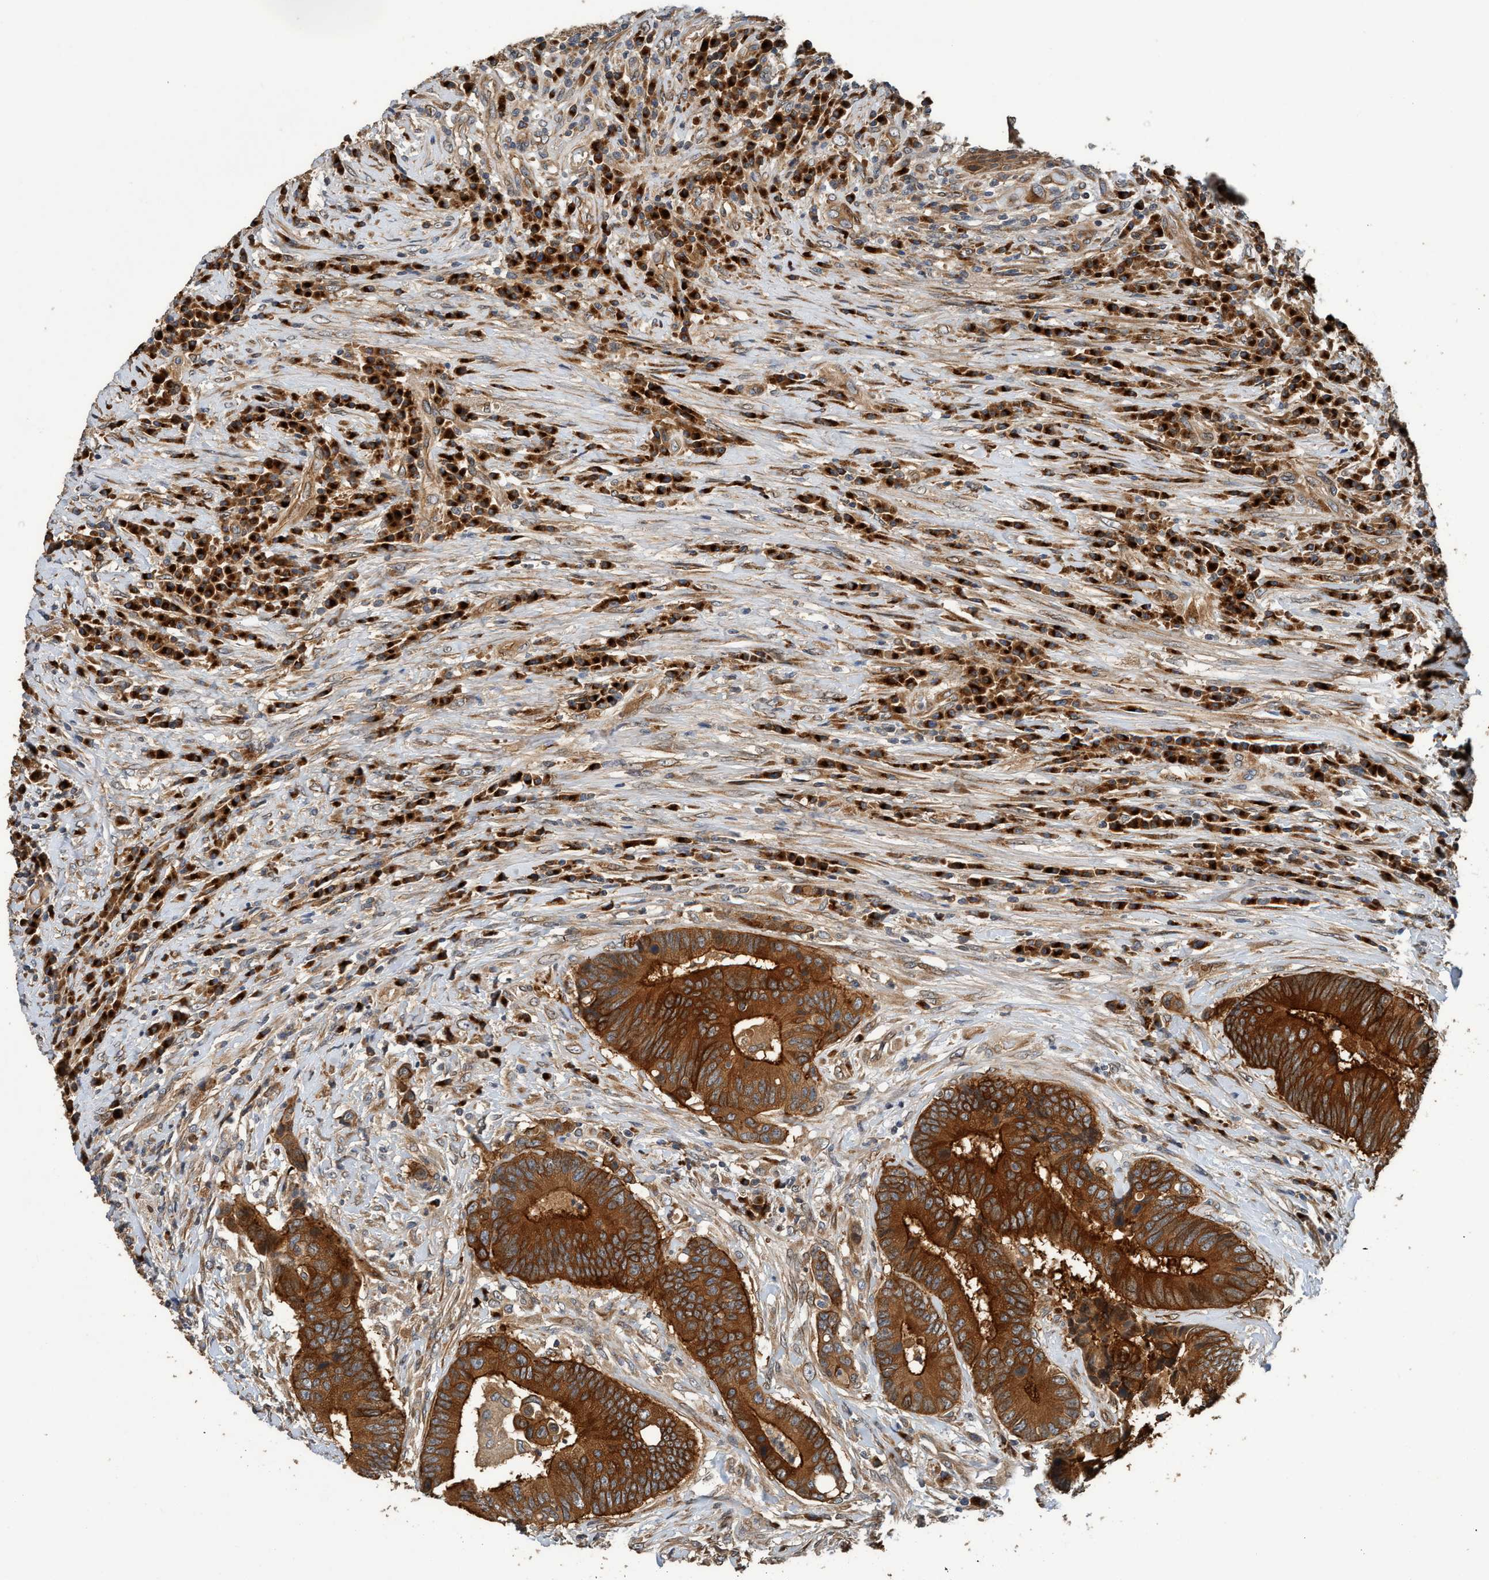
{"staining": {"intensity": "strong", "quantity": ">75%", "location": "cytoplasmic/membranous"}, "tissue": "colorectal cancer", "cell_type": "Tumor cells", "image_type": "cancer", "snomed": [{"axis": "morphology", "description": "Adenocarcinoma, NOS"}, {"axis": "topography", "description": "Rectum"}, {"axis": "topography", "description": "Anal"}], "caption": "A high-resolution photomicrograph shows immunohistochemistry staining of adenocarcinoma (colorectal), which exhibits strong cytoplasmic/membranous expression in about >75% of tumor cells. The staining was performed using DAB (3,3'-diaminobenzidine) to visualize the protein expression in brown, while the nuclei were stained in blue with hematoxylin (Magnification: 20x).", "gene": "MACC1", "patient": {"sex": "female", "age": 89}}